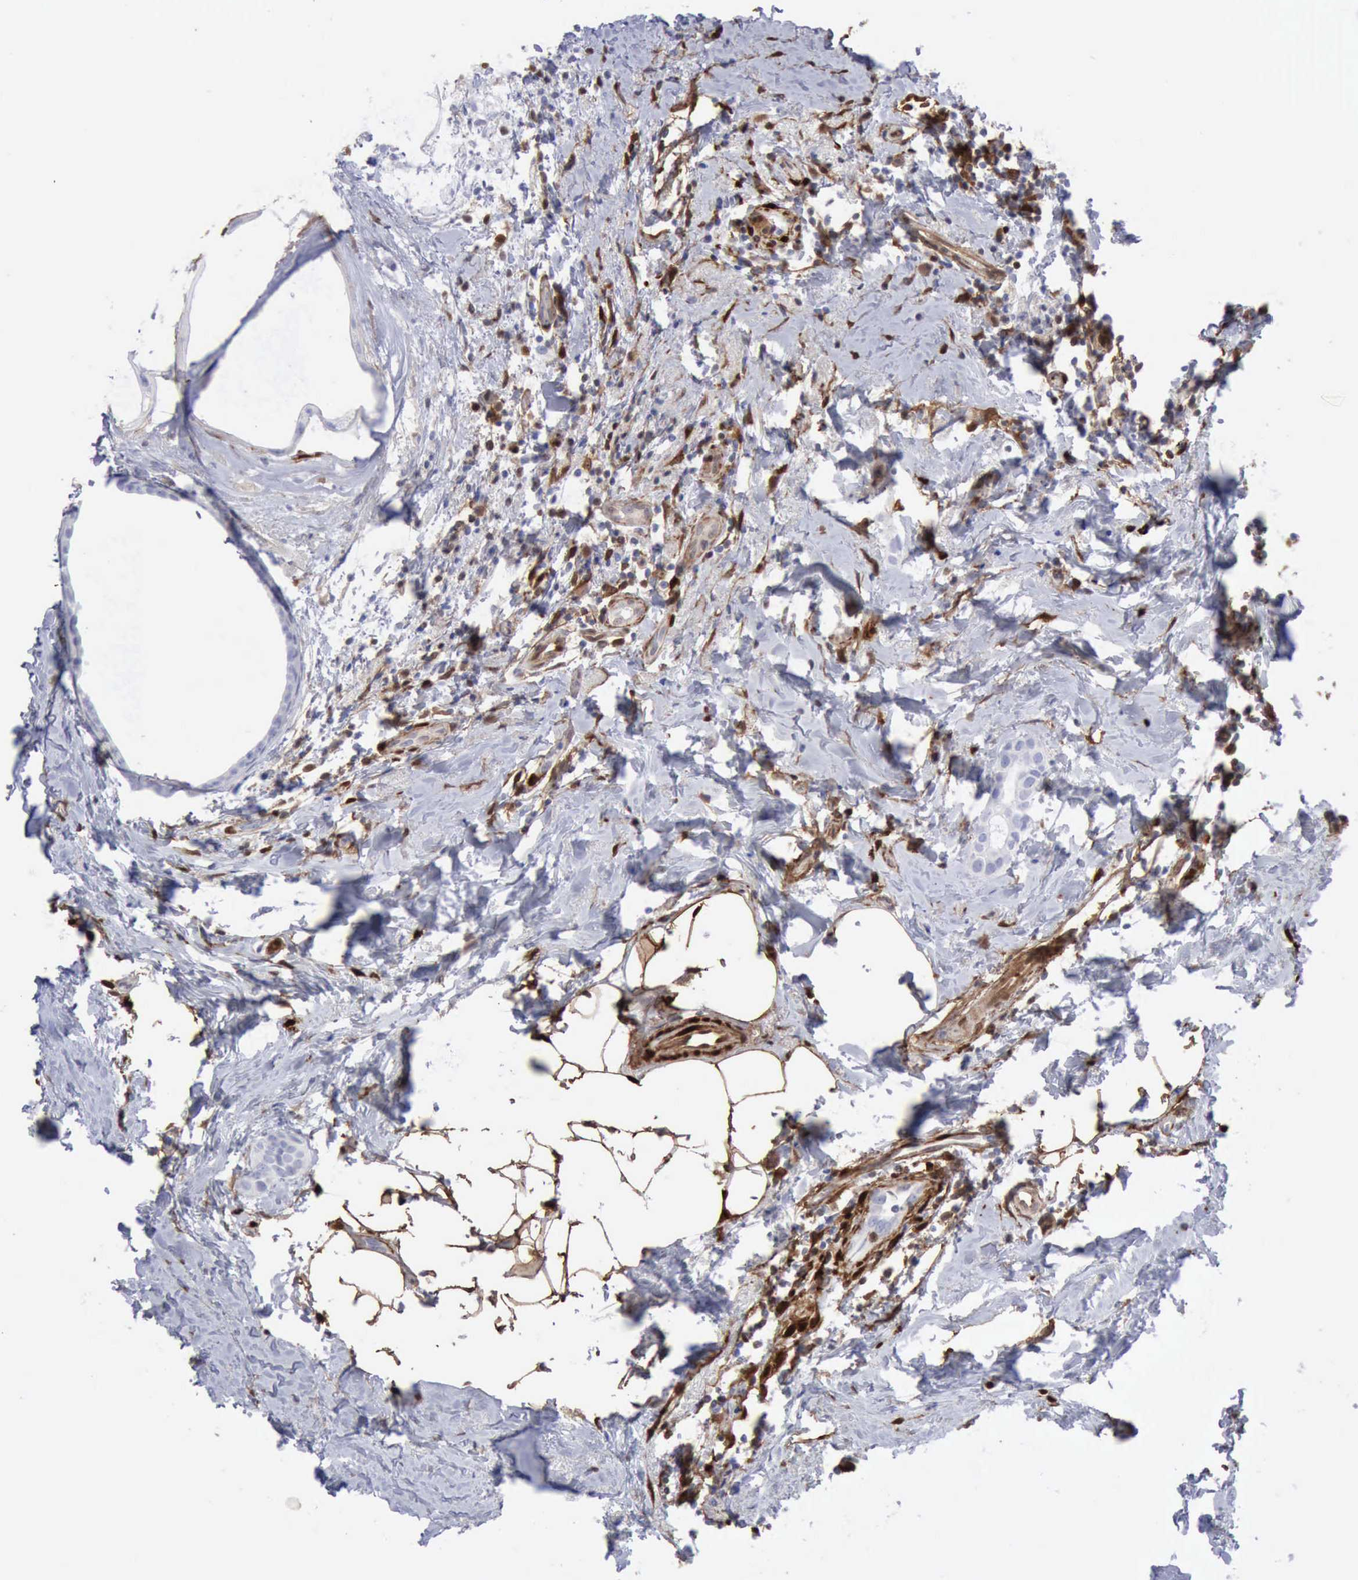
{"staining": {"intensity": "negative", "quantity": "none", "location": "none"}, "tissue": "breast cancer", "cell_type": "Tumor cells", "image_type": "cancer", "snomed": [{"axis": "morphology", "description": "Duct carcinoma"}, {"axis": "topography", "description": "Breast"}], "caption": "High magnification brightfield microscopy of breast cancer (invasive ductal carcinoma) stained with DAB (3,3'-diaminobenzidine) (brown) and counterstained with hematoxylin (blue): tumor cells show no significant expression. (Stains: DAB (3,3'-diaminobenzidine) immunohistochemistry (IHC) with hematoxylin counter stain, Microscopy: brightfield microscopy at high magnification).", "gene": "FHL1", "patient": {"sex": "female", "age": 54}}